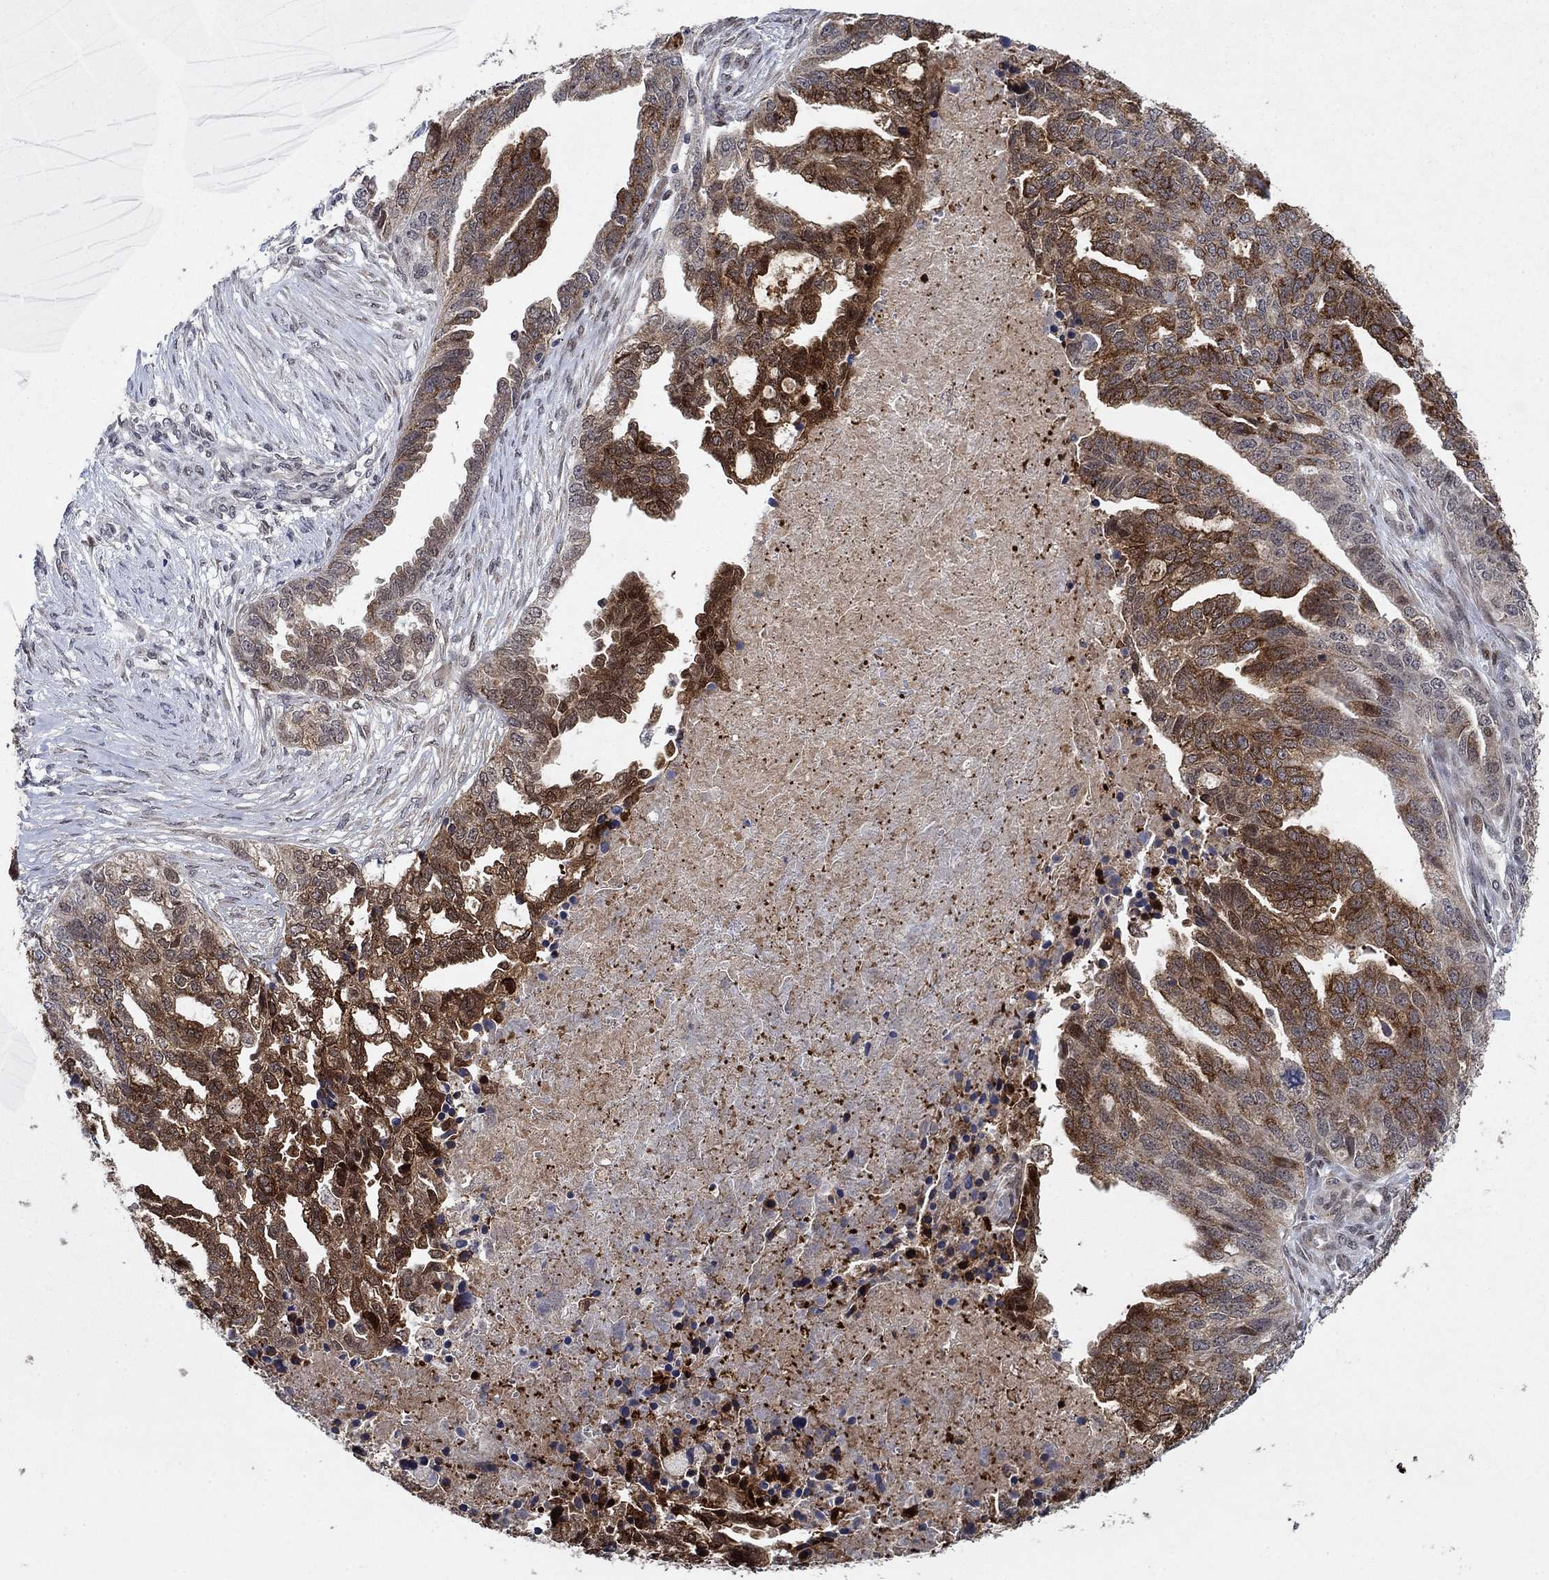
{"staining": {"intensity": "strong", "quantity": "25%-75%", "location": "cytoplasmic/membranous"}, "tissue": "ovarian cancer", "cell_type": "Tumor cells", "image_type": "cancer", "snomed": [{"axis": "morphology", "description": "Cystadenocarcinoma, serous, NOS"}, {"axis": "topography", "description": "Ovary"}], "caption": "A brown stain highlights strong cytoplasmic/membranous expression of a protein in ovarian cancer tumor cells. The staining was performed using DAB to visualize the protein expression in brown, while the nuclei were stained in blue with hematoxylin (Magnification: 20x).", "gene": "PRICKLE4", "patient": {"sex": "female", "age": 51}}